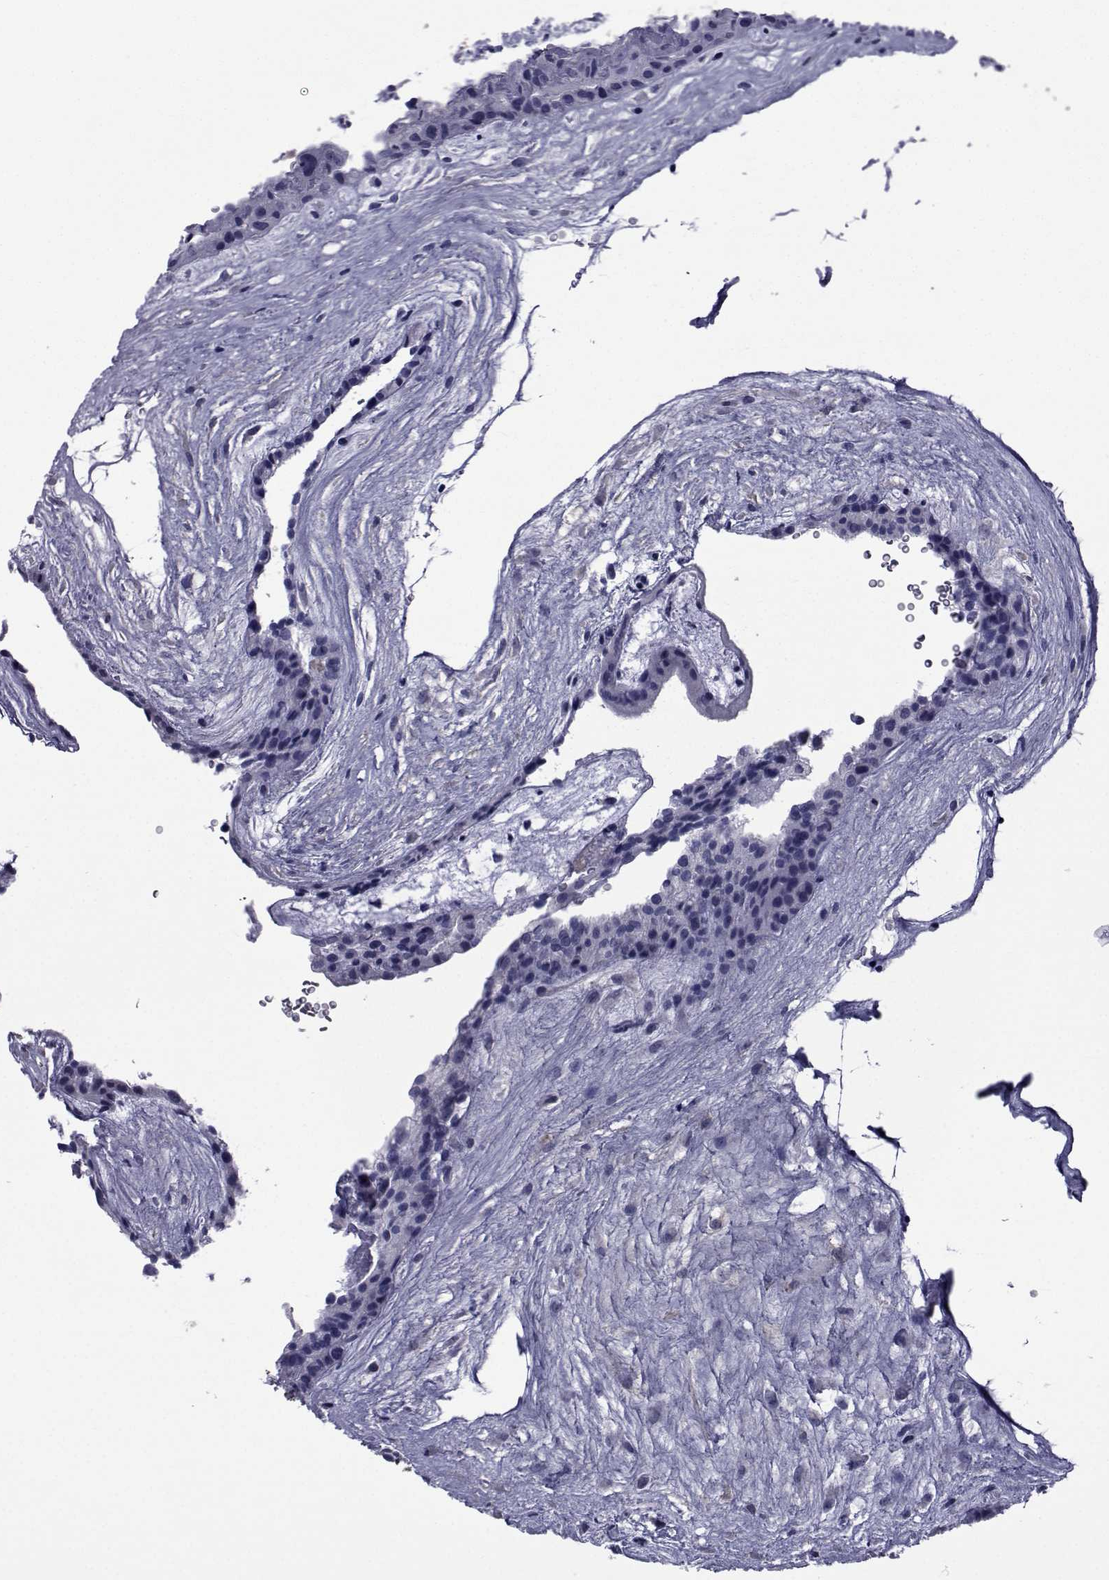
{"staining": {"intensity": "negative", "quantity": "none", "location": "none"}, "tissue": "placenta", "cell_type": "Decidual cells", "image_type": "normal", "snomed": [{"axis": "morphology", "description": "Normal tissue, NOS"}, {"axis": "topography", "description": "Placenta"}], "caption": "IHC of normal human placenta shows no positivity in decidual cells. (Immunohistochemistry (ihc), brightfield microscopy, high magnification).", "gene": "GKAP1", "patient": {"sex": "female", "age": 19}}